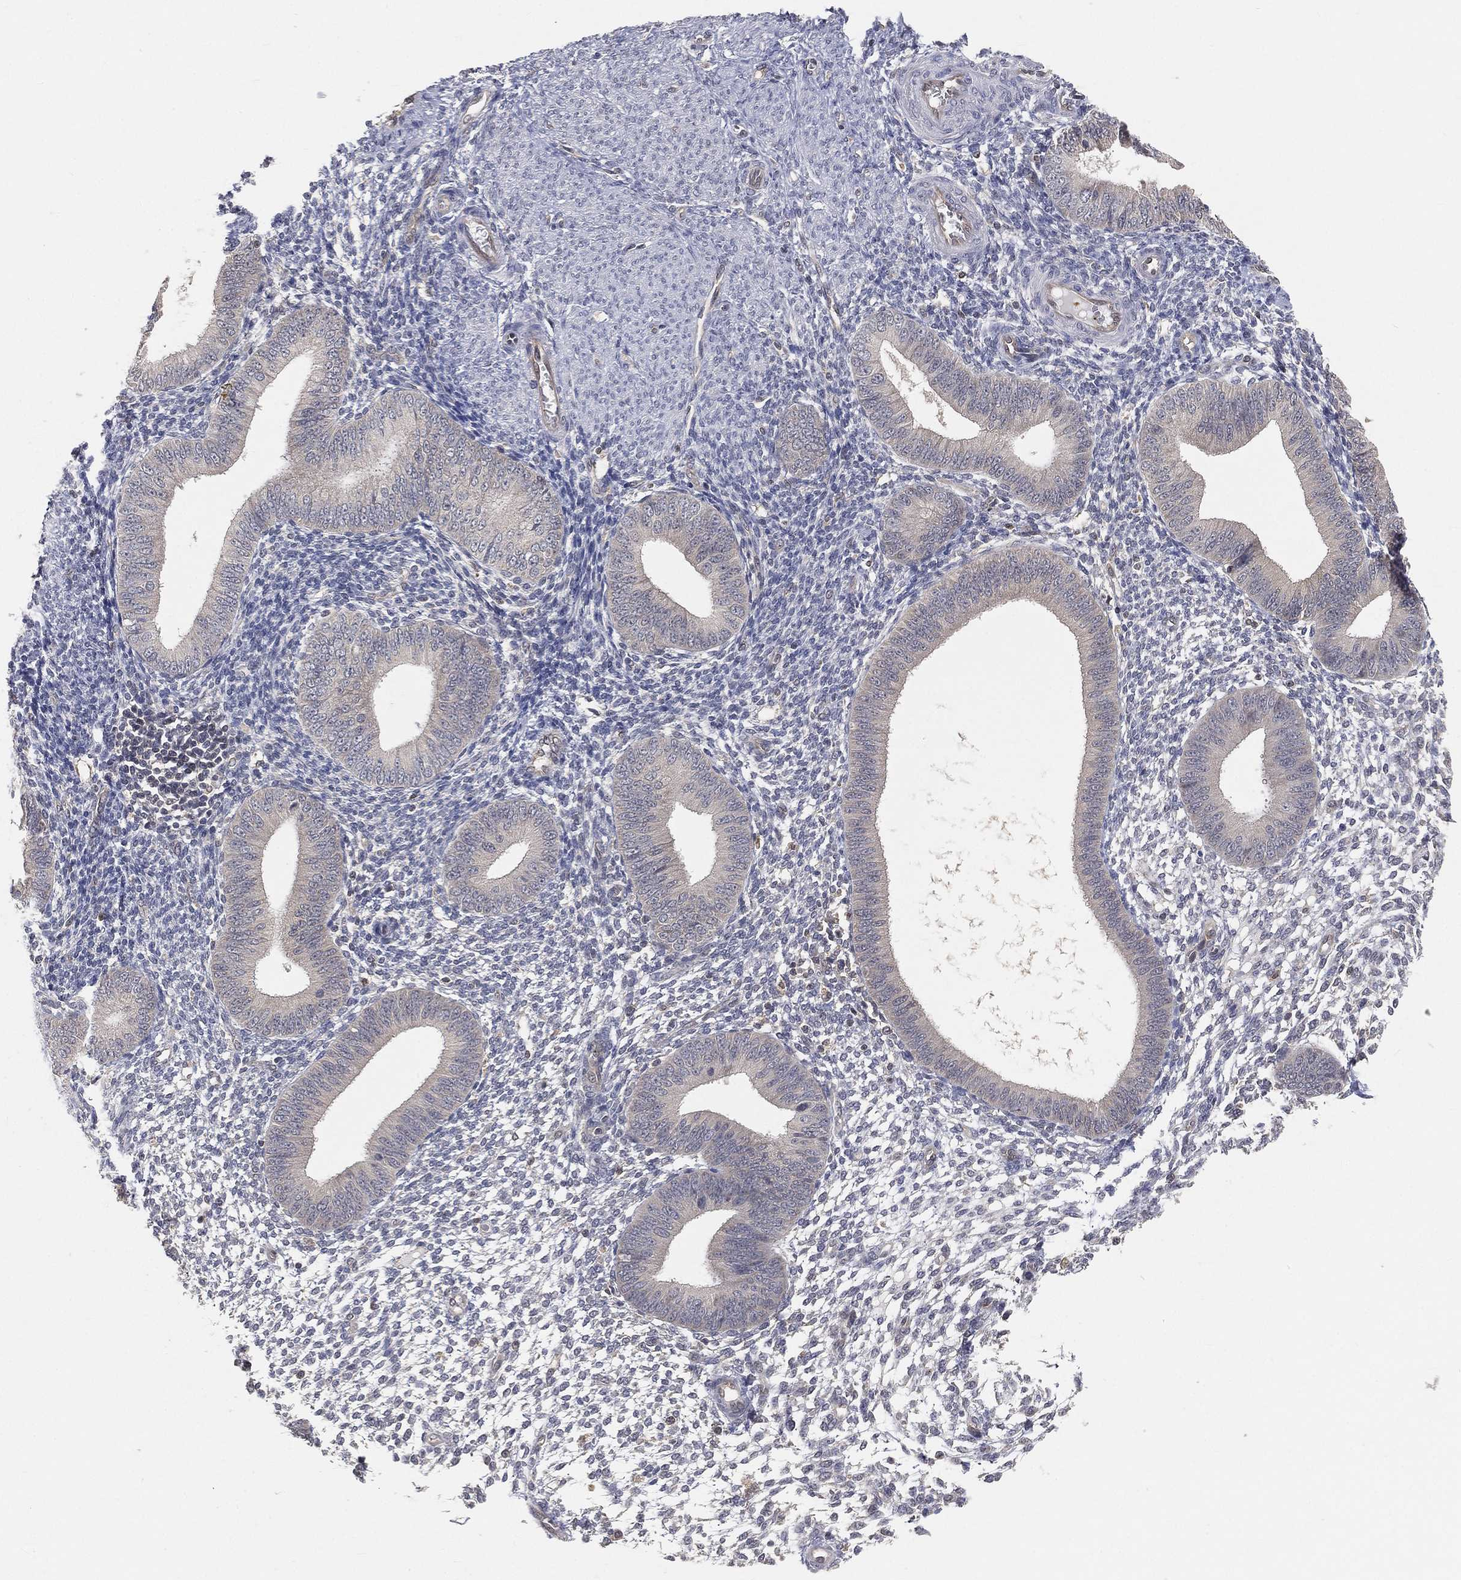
{"staining": {"intensity": "negative", "quantity": "none", "location": "none"}, "tissue": "endometrium", "cell_type": "Cells in endometrial stroma", "image_type": "normal", "snomed": [{"axis": "morphology", "description": "Normal tissue, NOS"}, {"axis": "topography", "description": "Endometrium"}], "caption": "Immunohistochemistry histopathology image of benign endometrium stained for a protein (brown), which displays no expression in cells in endometrial stroma.", "gene": "MAPK1", "patient": {"sex": "female", "age": 39}}